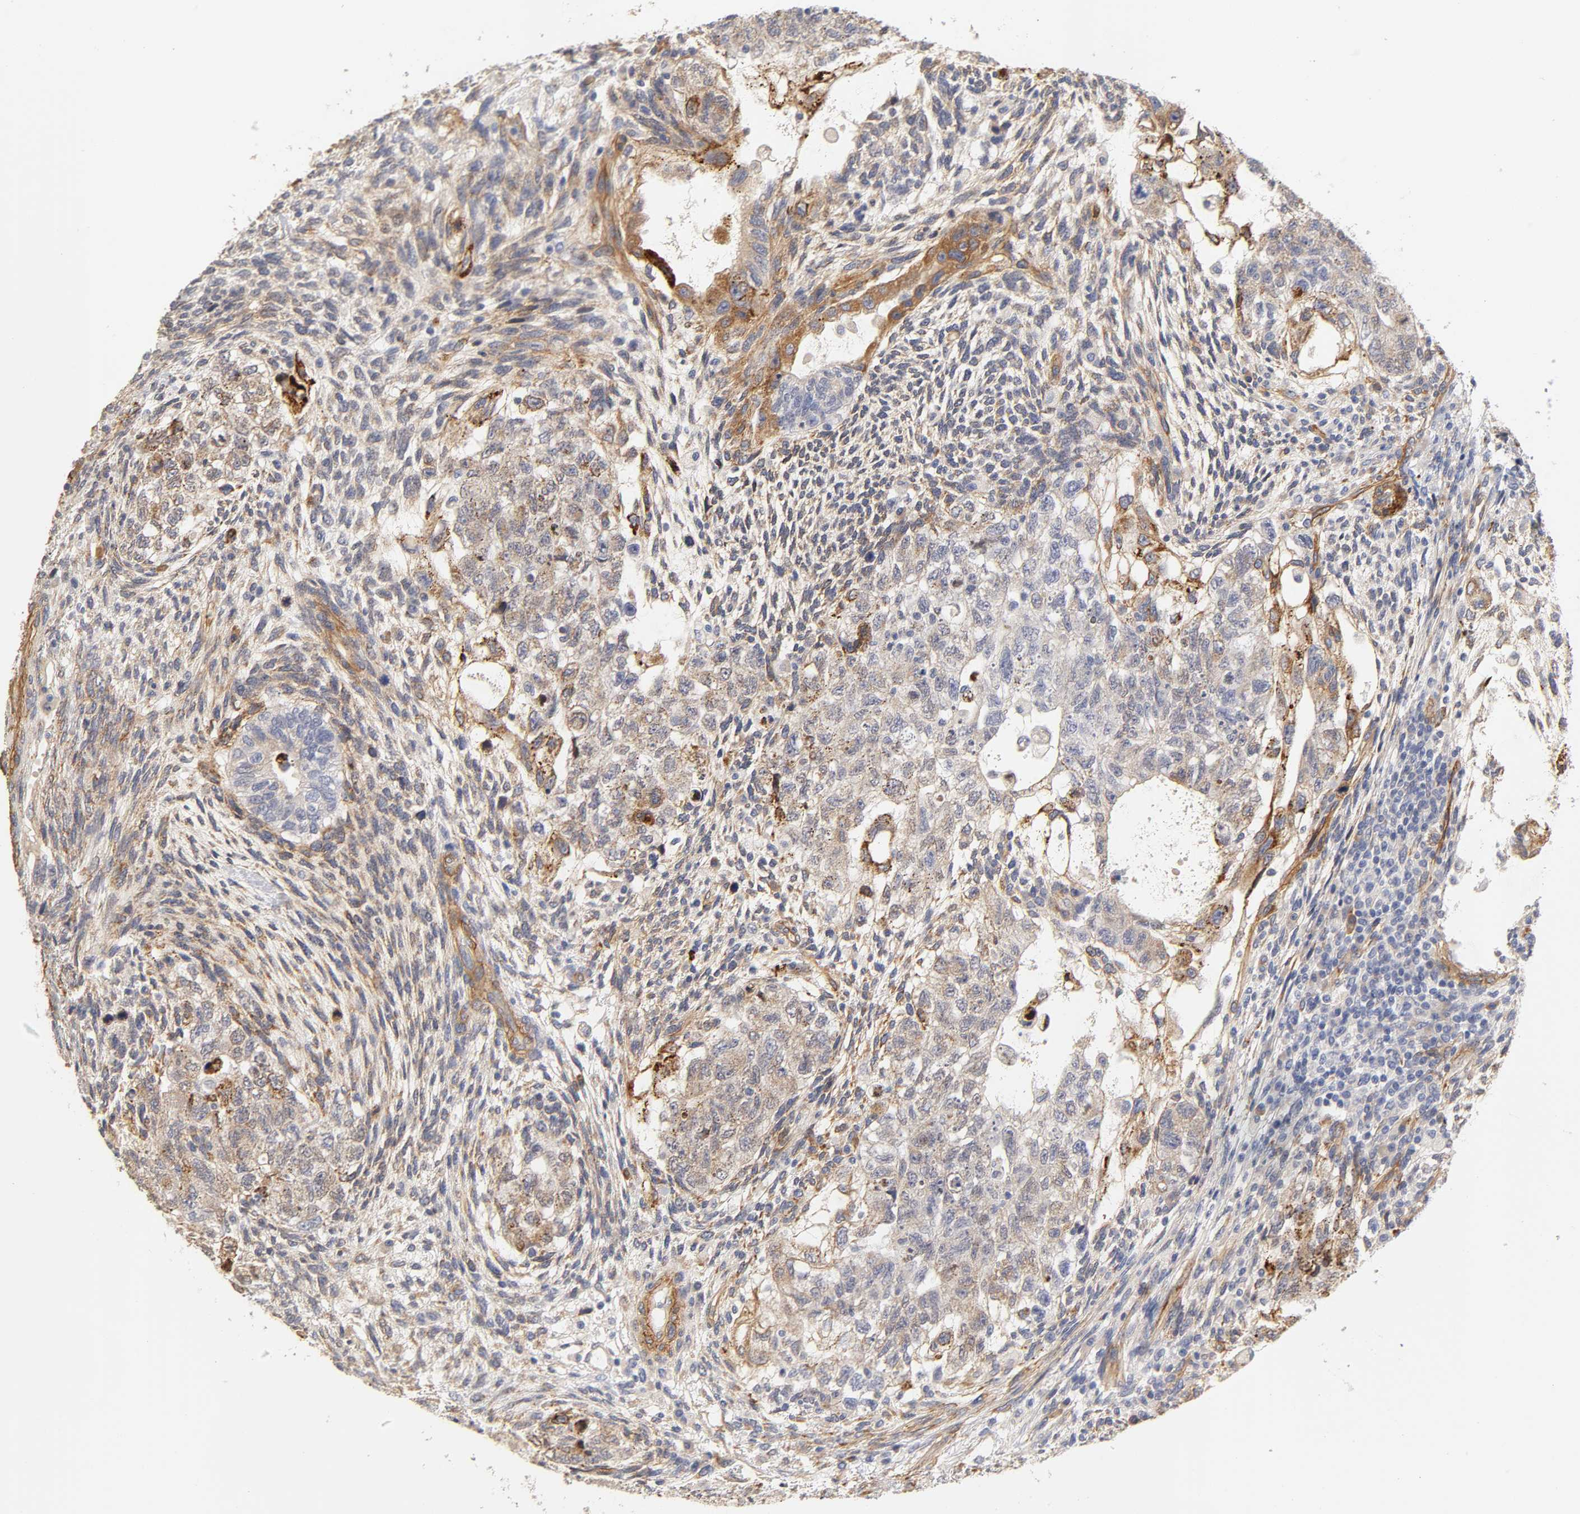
{"staining": {"intensity": "weak", "quantity": ">75%", "location": "cytoplasmic/membranous"}, "tissue": "testis cancer", "cell_type": "Tumor cells", "image_type": "cancer", "snomed": [{"axis": "morphology", "description": "Normal tissue, NOS"}, {"axis": "morphology", "description": "Carcinoma, Embryonal, NOS"}, {"axis": "topography", "description": "Testis"}], "caption": "Immunohistochemical staining of testis cancer (embryonal carcinoma) reveals low levels of weak cytoplasmic/membranous protein positivity in about >75% of tumor cells. (DAB IHC with brightfield microscopy, high magnification).", "gene": "LAMB1", "patient": {"sex": "male", "age": 36}}